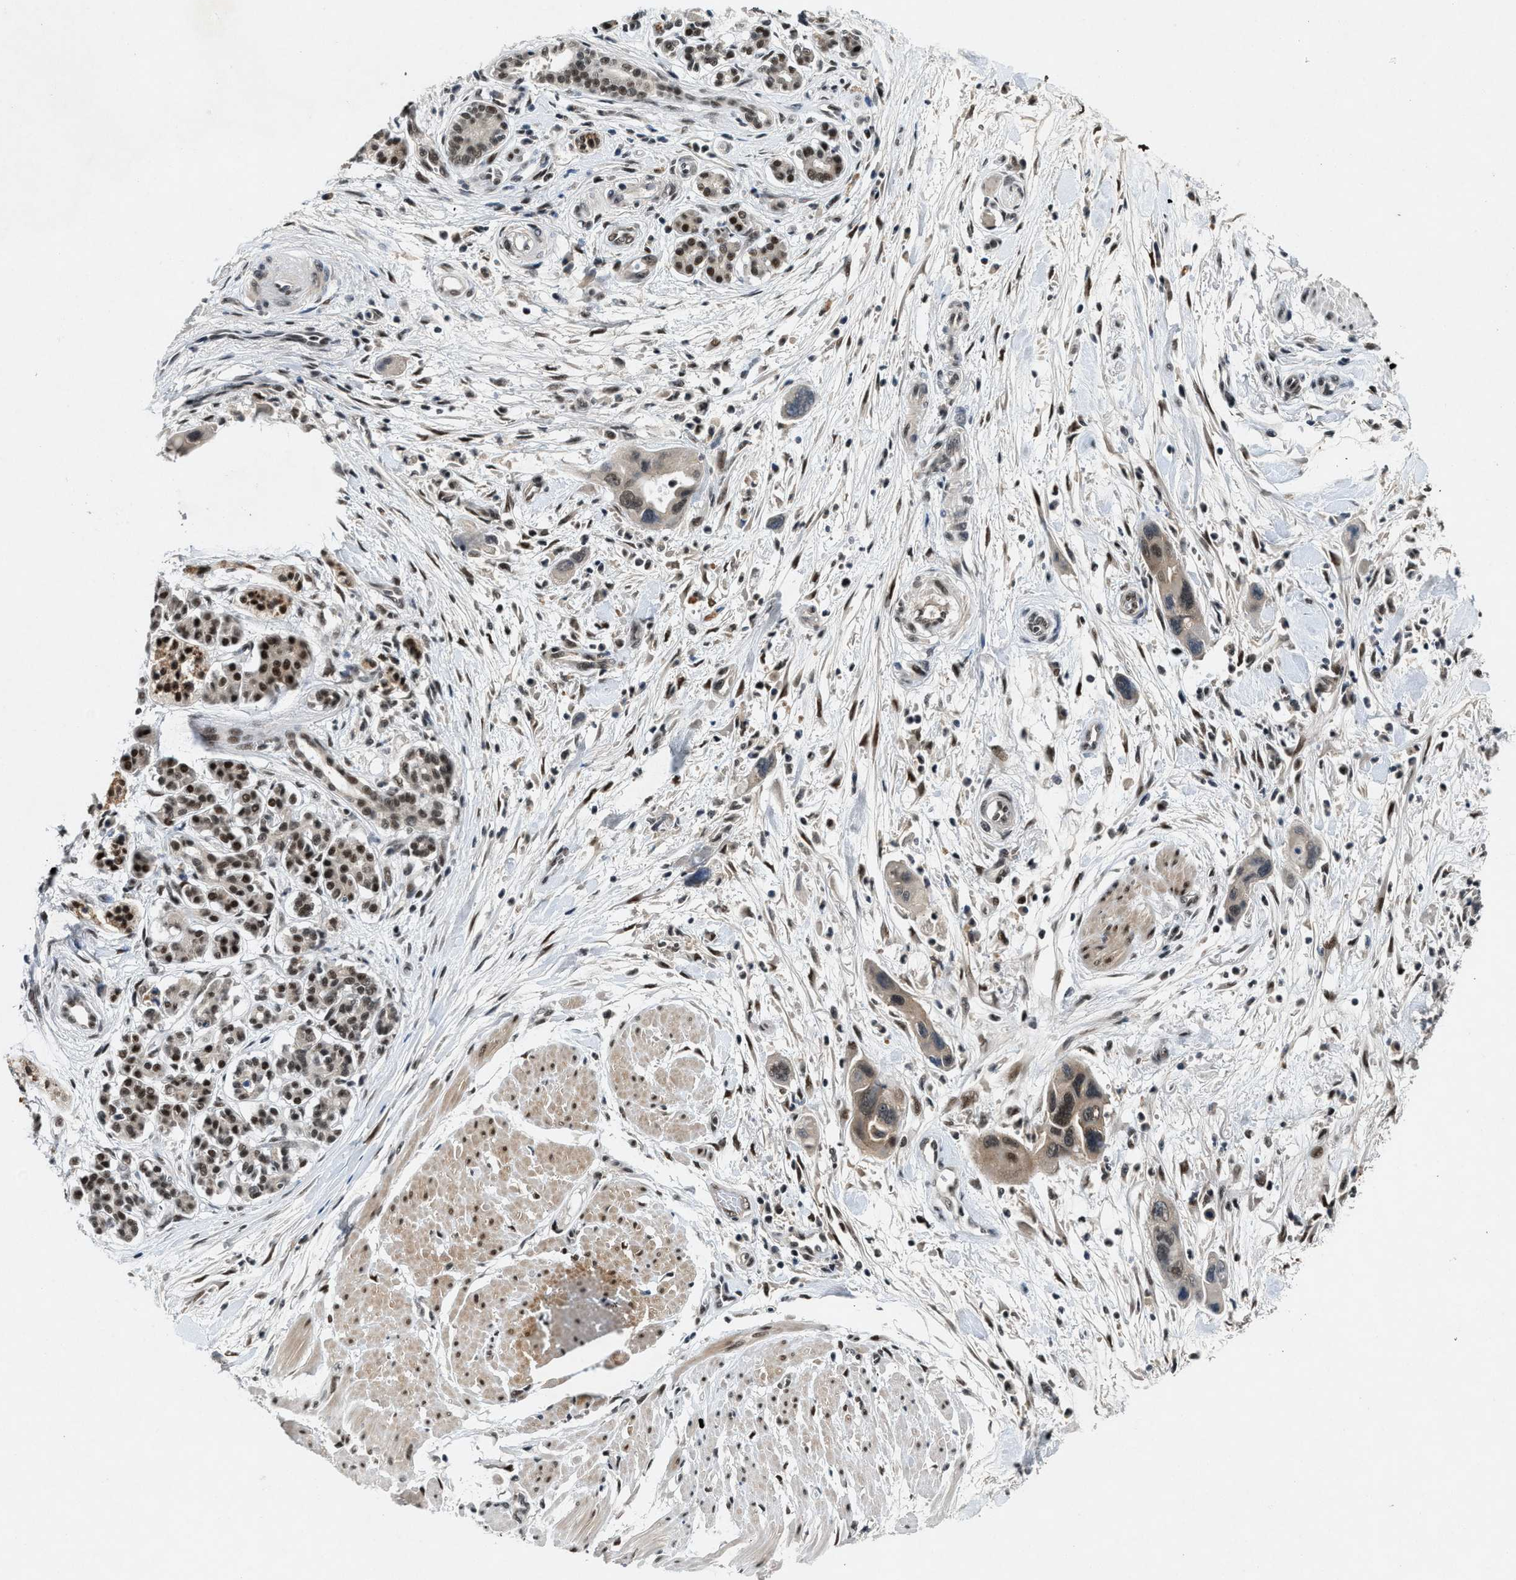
{"staining": {"intensity": "moderate", "quantity": "25%-75%", "location": "nuclear"}, "tissue": "pancreatic cancer", "cell_type": "Tumor cells", "image_type": "cancer", "snomed": [{"axis": "morphology", "description": "Normal tissue, NOS"}, {"axis": "morphology", "description": "Adenocarcinoma, NOS"}, {"axis": "topography", "description": "Pancreas"}], "caption": "Immunohistochemical staining of pancreatic adenocarcinoma reveals medium levels of moderate nuclear expression in approximately 25%-75% of tumor cells. (Brightfield microscopy of DAB IHC at high magnification).", "gene": "NCOA1", "patient": {"sex": "female", "age": 71}}